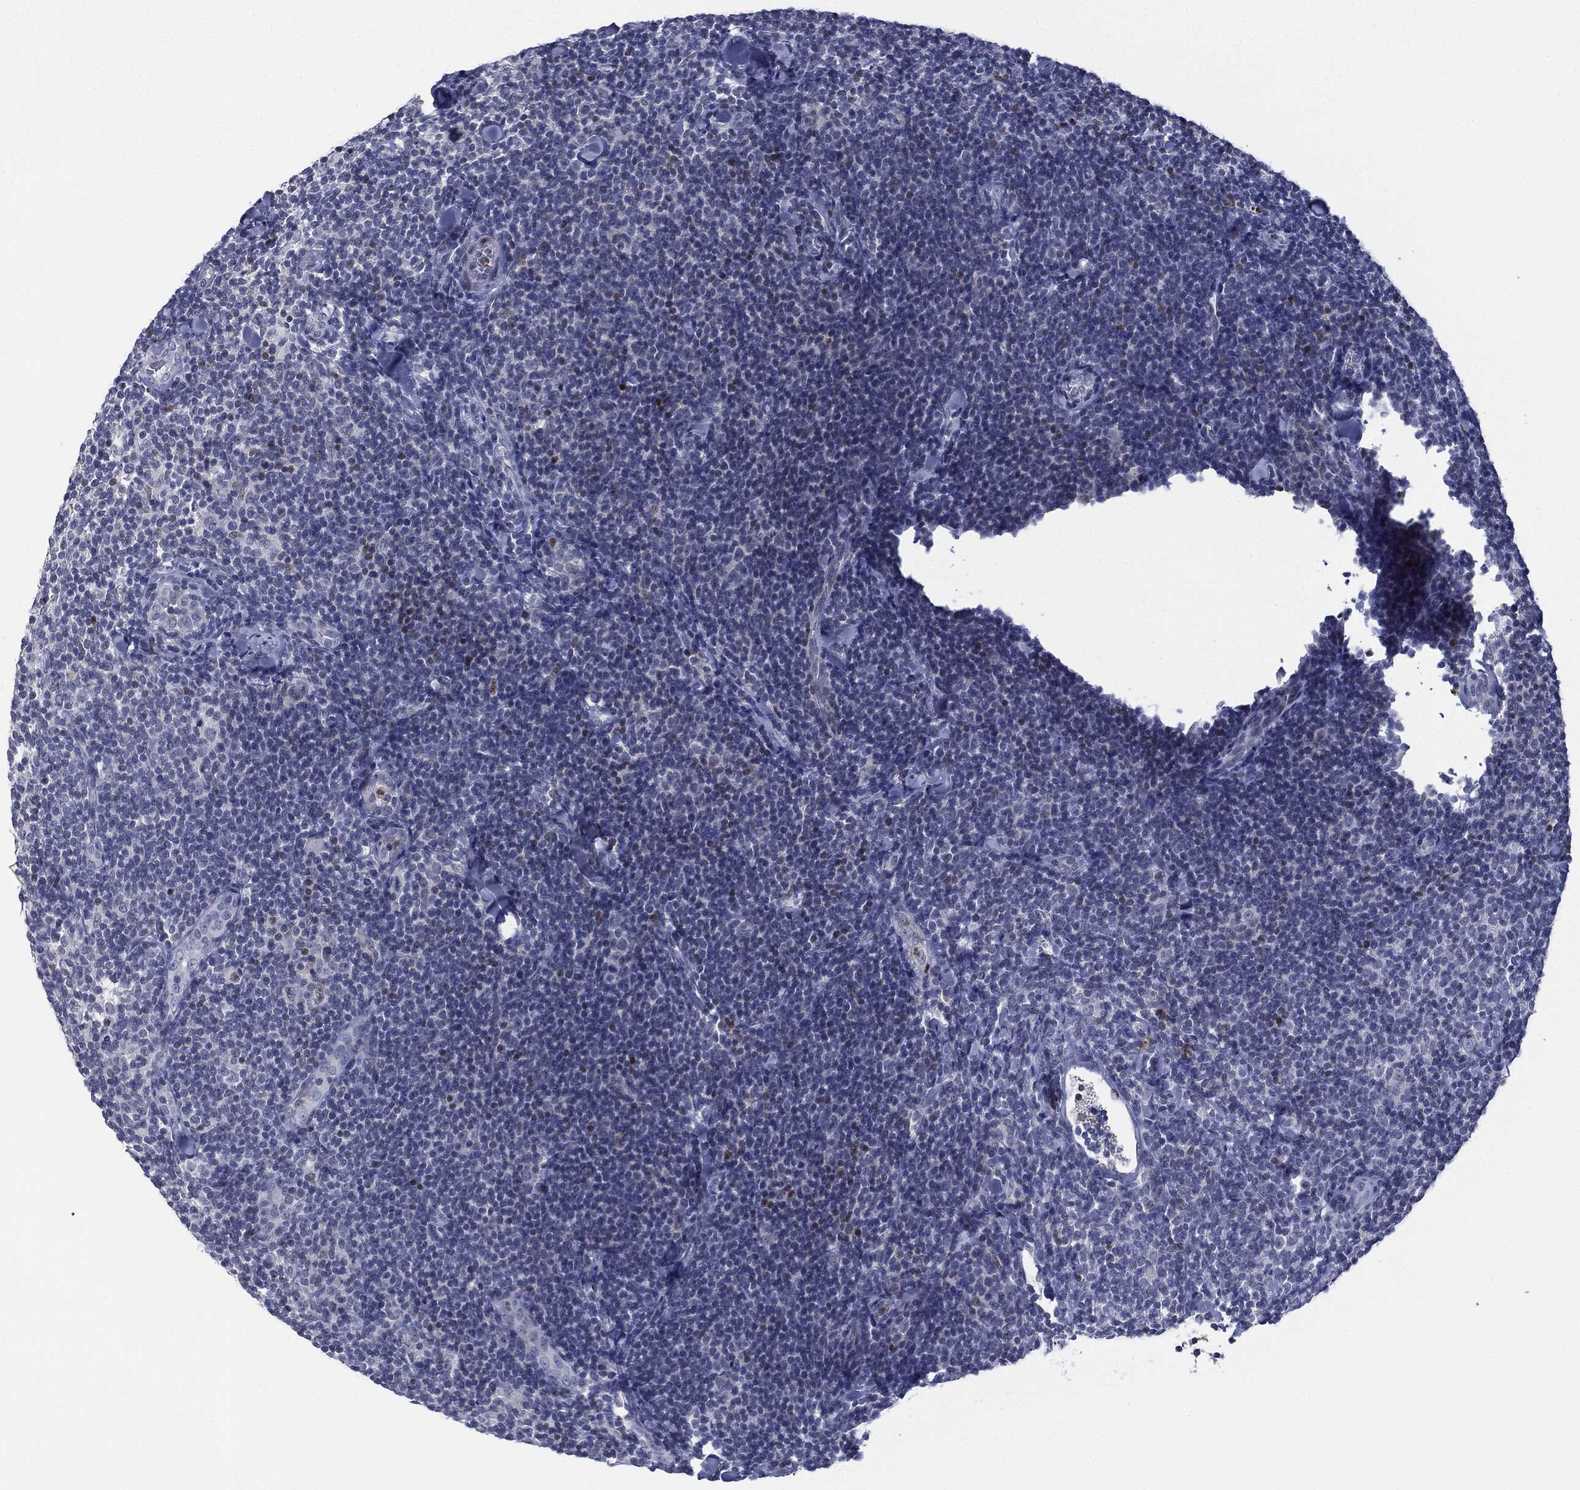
{"staining": {"intensity": "negative", "quantity": "none", "location": "none"}, "tissue": "lymphoma", "cell_type": "Tumor cells", "image_type": "cancer", "snomed": [{"axis": "morphology", "description": "Malignant lymphoma, non-Hodgkin's type, Low grade"}, {"axis": "topography", "description": "Lymph node"}], "caption": "IHC of lymphoma demonstrates no expression in tumor cells.", "gene": "ZNF711", "patient": {"sex": "female", "age": 56}}